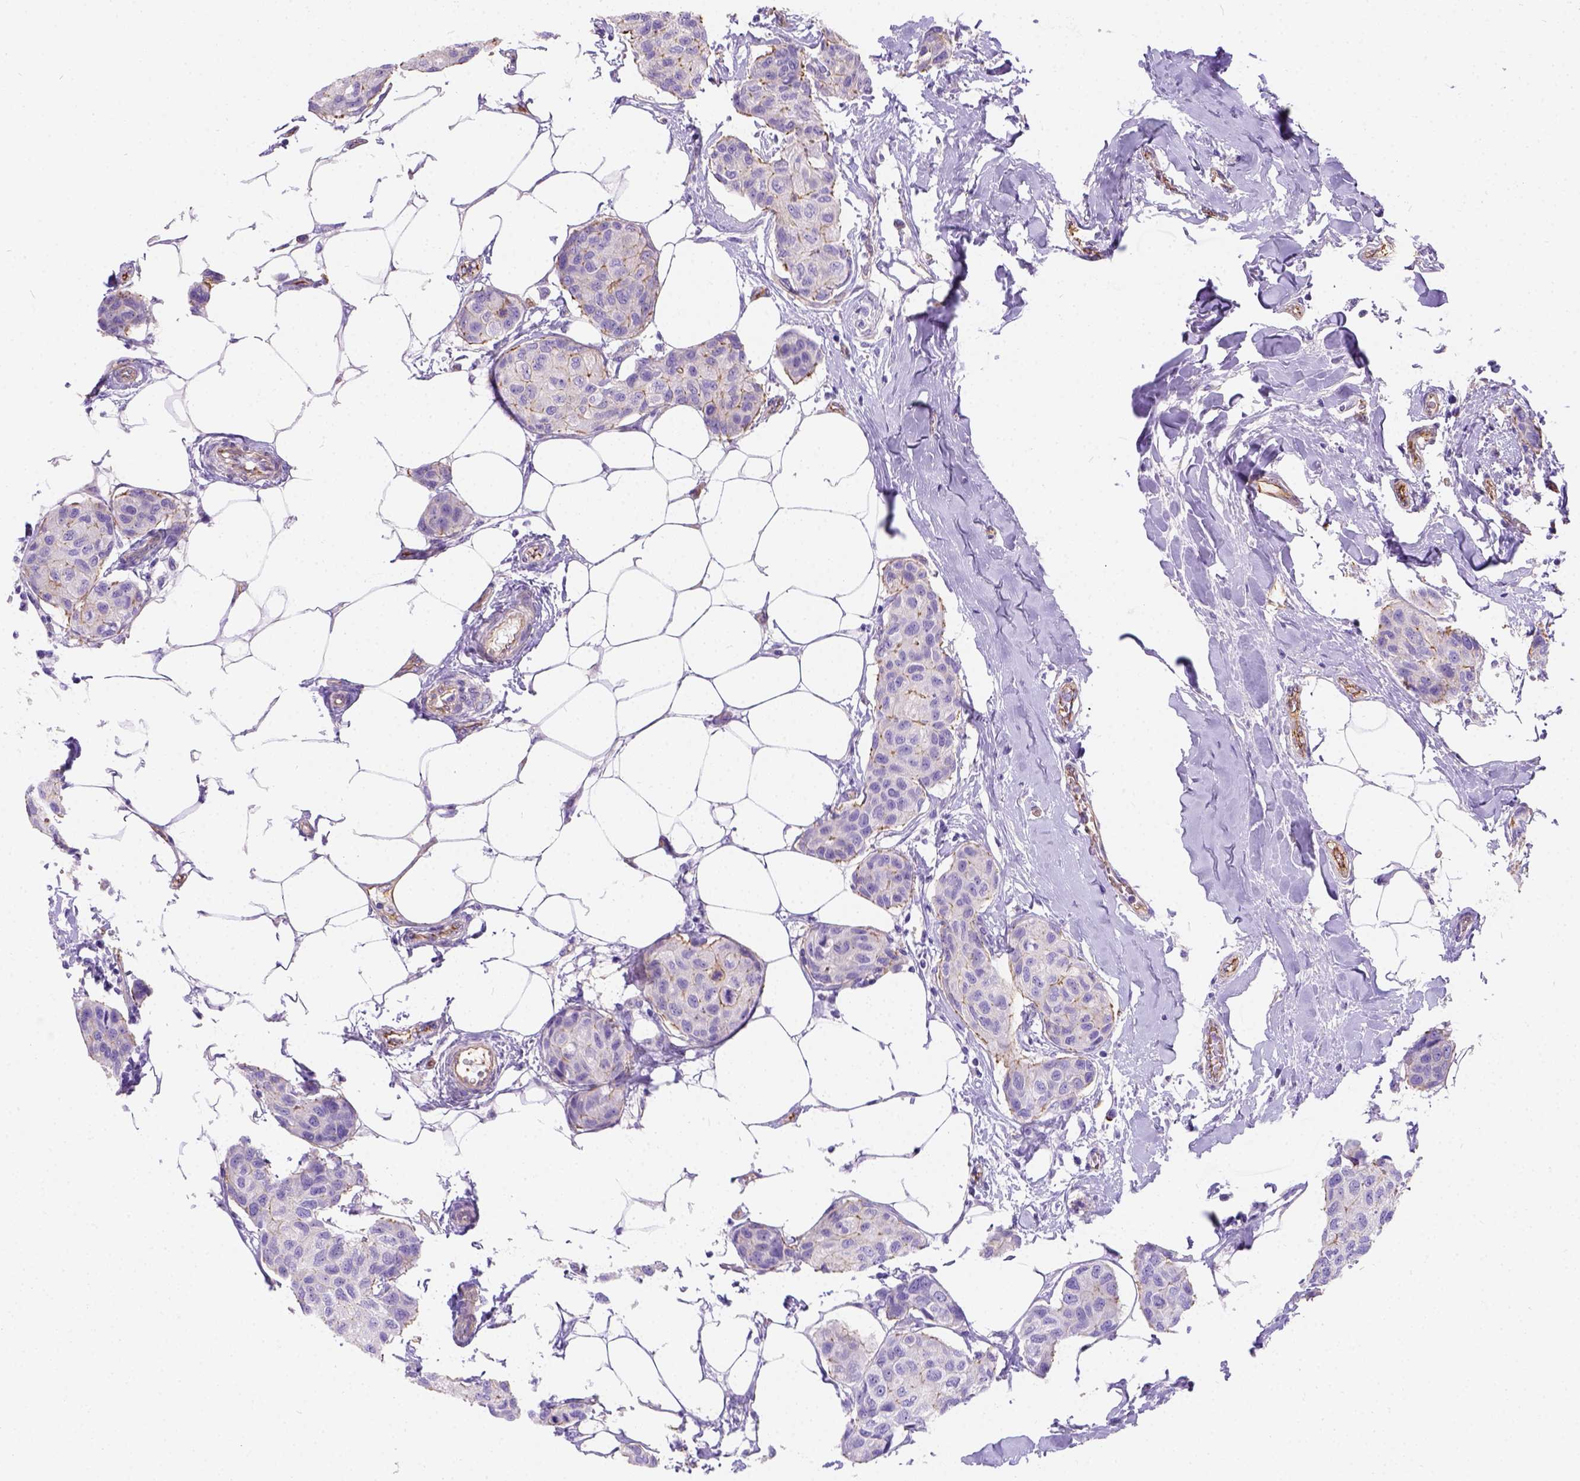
{"staining": {"intensity": "moderate", "quantity": "<25%", "location": "cytoplasmic/membranous"}, "tissue": "breast cancer", "cell_type": "Tumor cells", "image_type": "cancer", "snomed": [{"axis": "morphology", "description": "Duct carcinoma"}, {"axis": "topography", "description": "Breast"}], "caption": "Protein analysis of breast cancer (intraductal carcinoma) tissue shows moderate cytoplasmic/membranous positivity in approximately <25% of tumor cells. The protein is stained brown, and the nuclei are stained in blue (DAB (3,3'-diaminobenzidine) IHC with brightfield microscopy, high magnification).", "gene": "PHF7", "patient": {"sex": "female", "age": 80}}